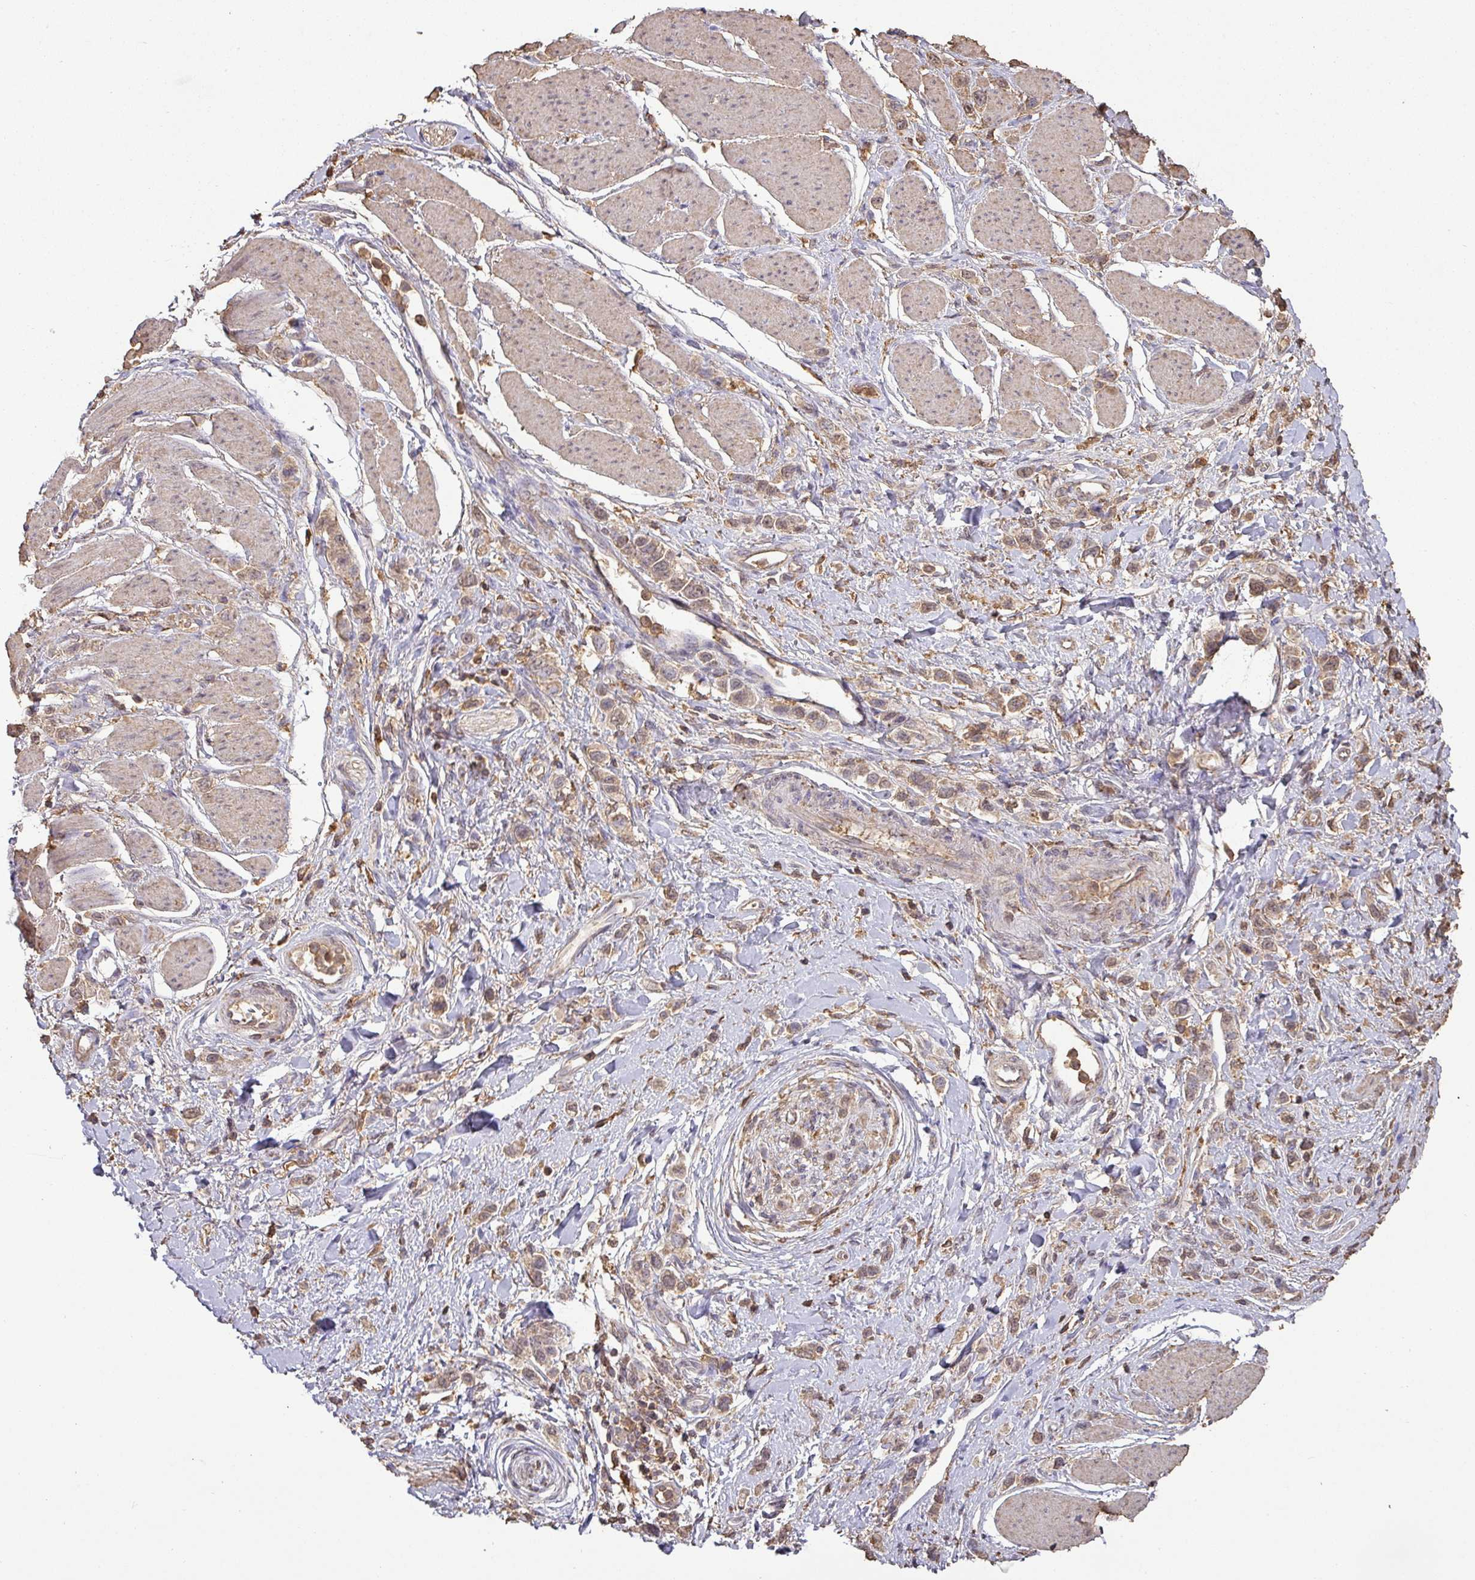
{"staining": {"intensity": "weak", "quantity": ">75%", "location": "cytoplasmic/membranous"}, "tissue": "stomach cancer", "cell_type": "Tumor cells", "image_type": "cancer", "snomed": [{"axis": "morphology", "description": "Adenocarcinoma, NOS"}, {"axis": "topography", "description": "Stomach"}], "caption": "Protein expression analysis of human stomach adenocarcinoma reveals weak cytoplasmic/membranous positivity in about >75% of tumor cells.", "gene": "ATAT1", "patient": {"sex": "female", "age": 65}}